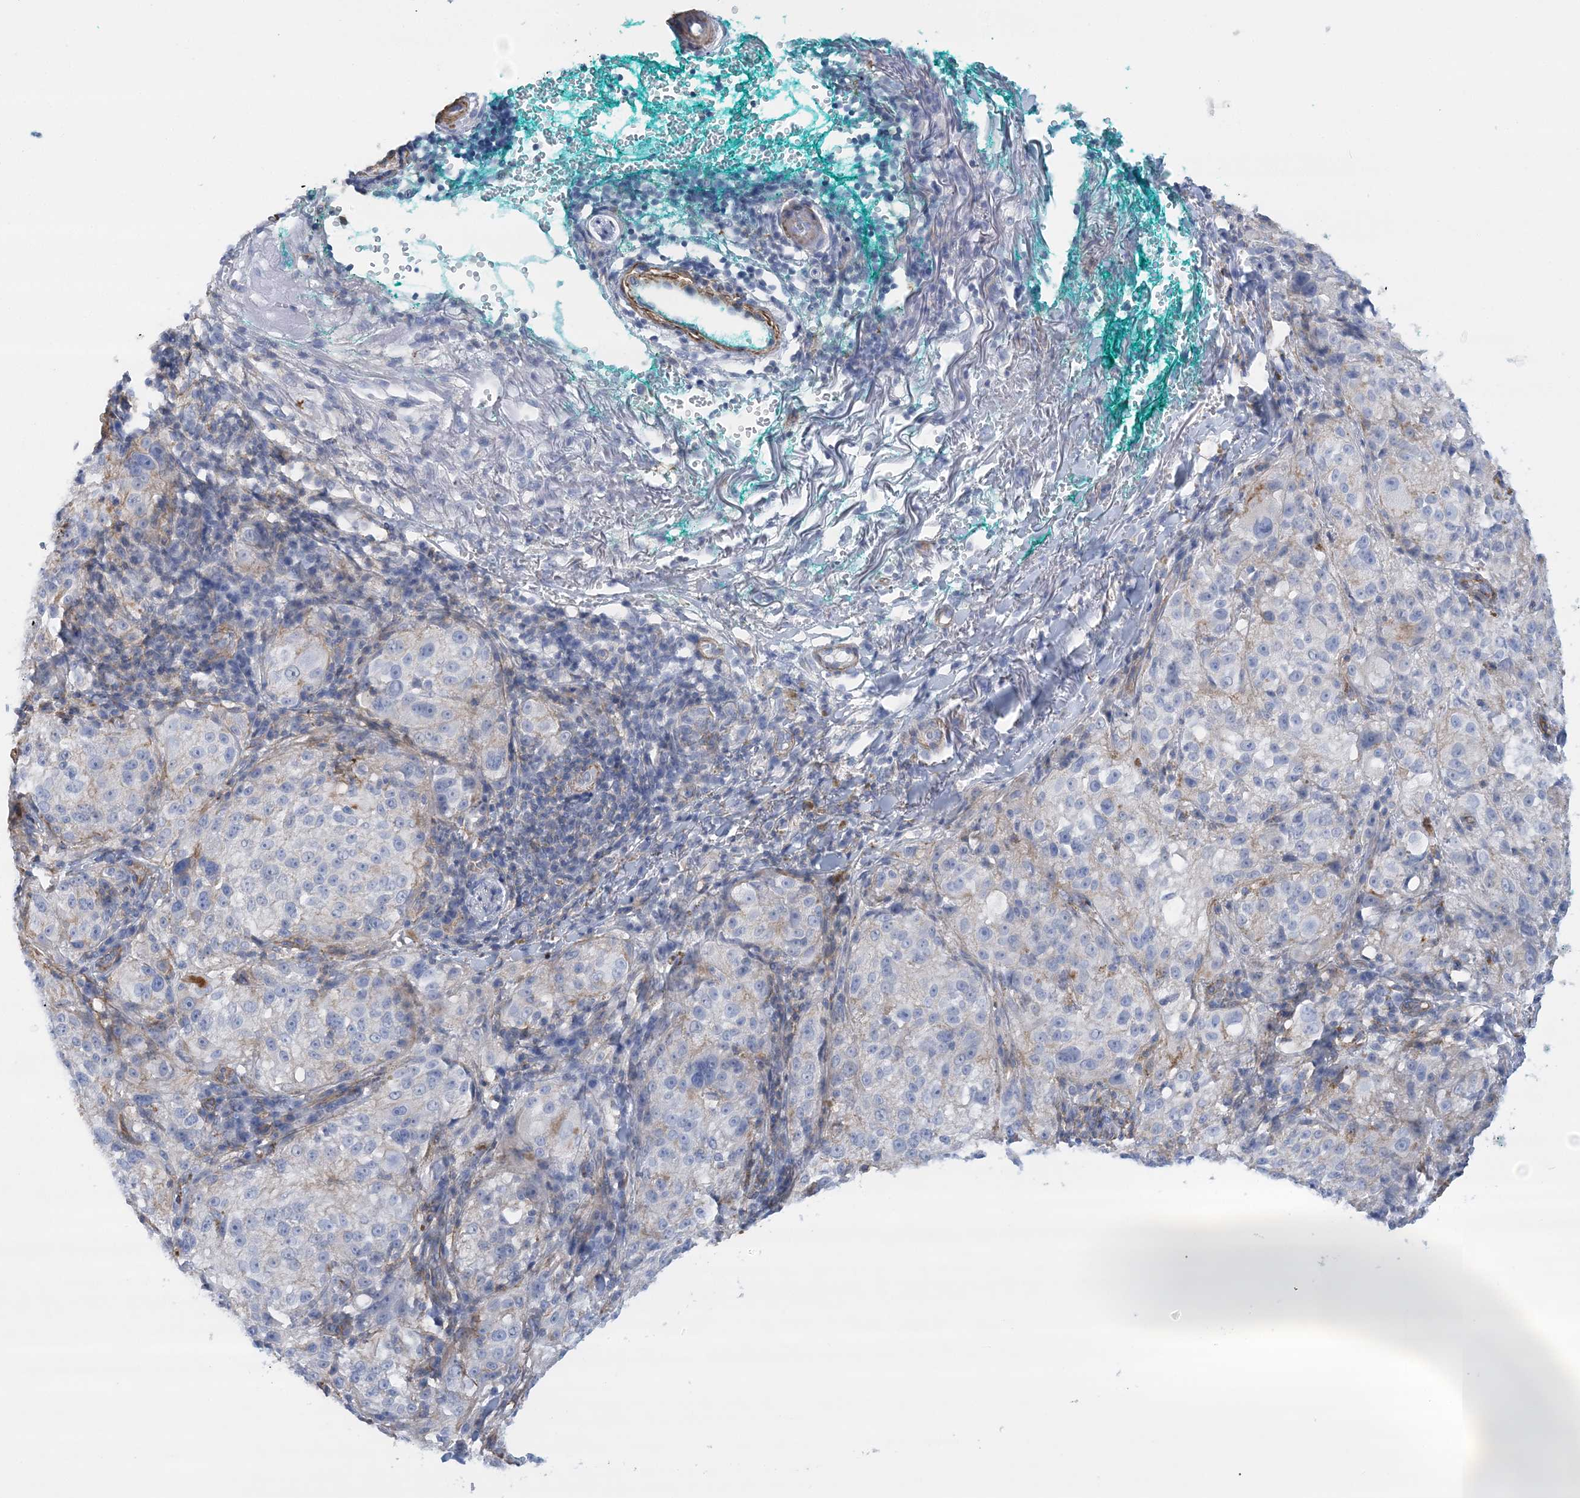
{"staining": {"intensity": "negative", "quantity": "none", "location": "none"}, "tissue": "melanoma", "cell_type": "Tumor cells", "image_type": "cancer", "snomed": [{"axis": "morphology", "description": "Necrosis, NOS"}, {"axis": "morphology", "description": "Malignant melanoma, NOS"}, {"axis": "topography", "description": "Skin"}], "caption": "High power microscopy photomicrograph of an IHC image of malignant melanoma, revealing no significant expression in tumor cells.", "gene": "C11orf21", "patient": {"sex": "female", "age": 87}}